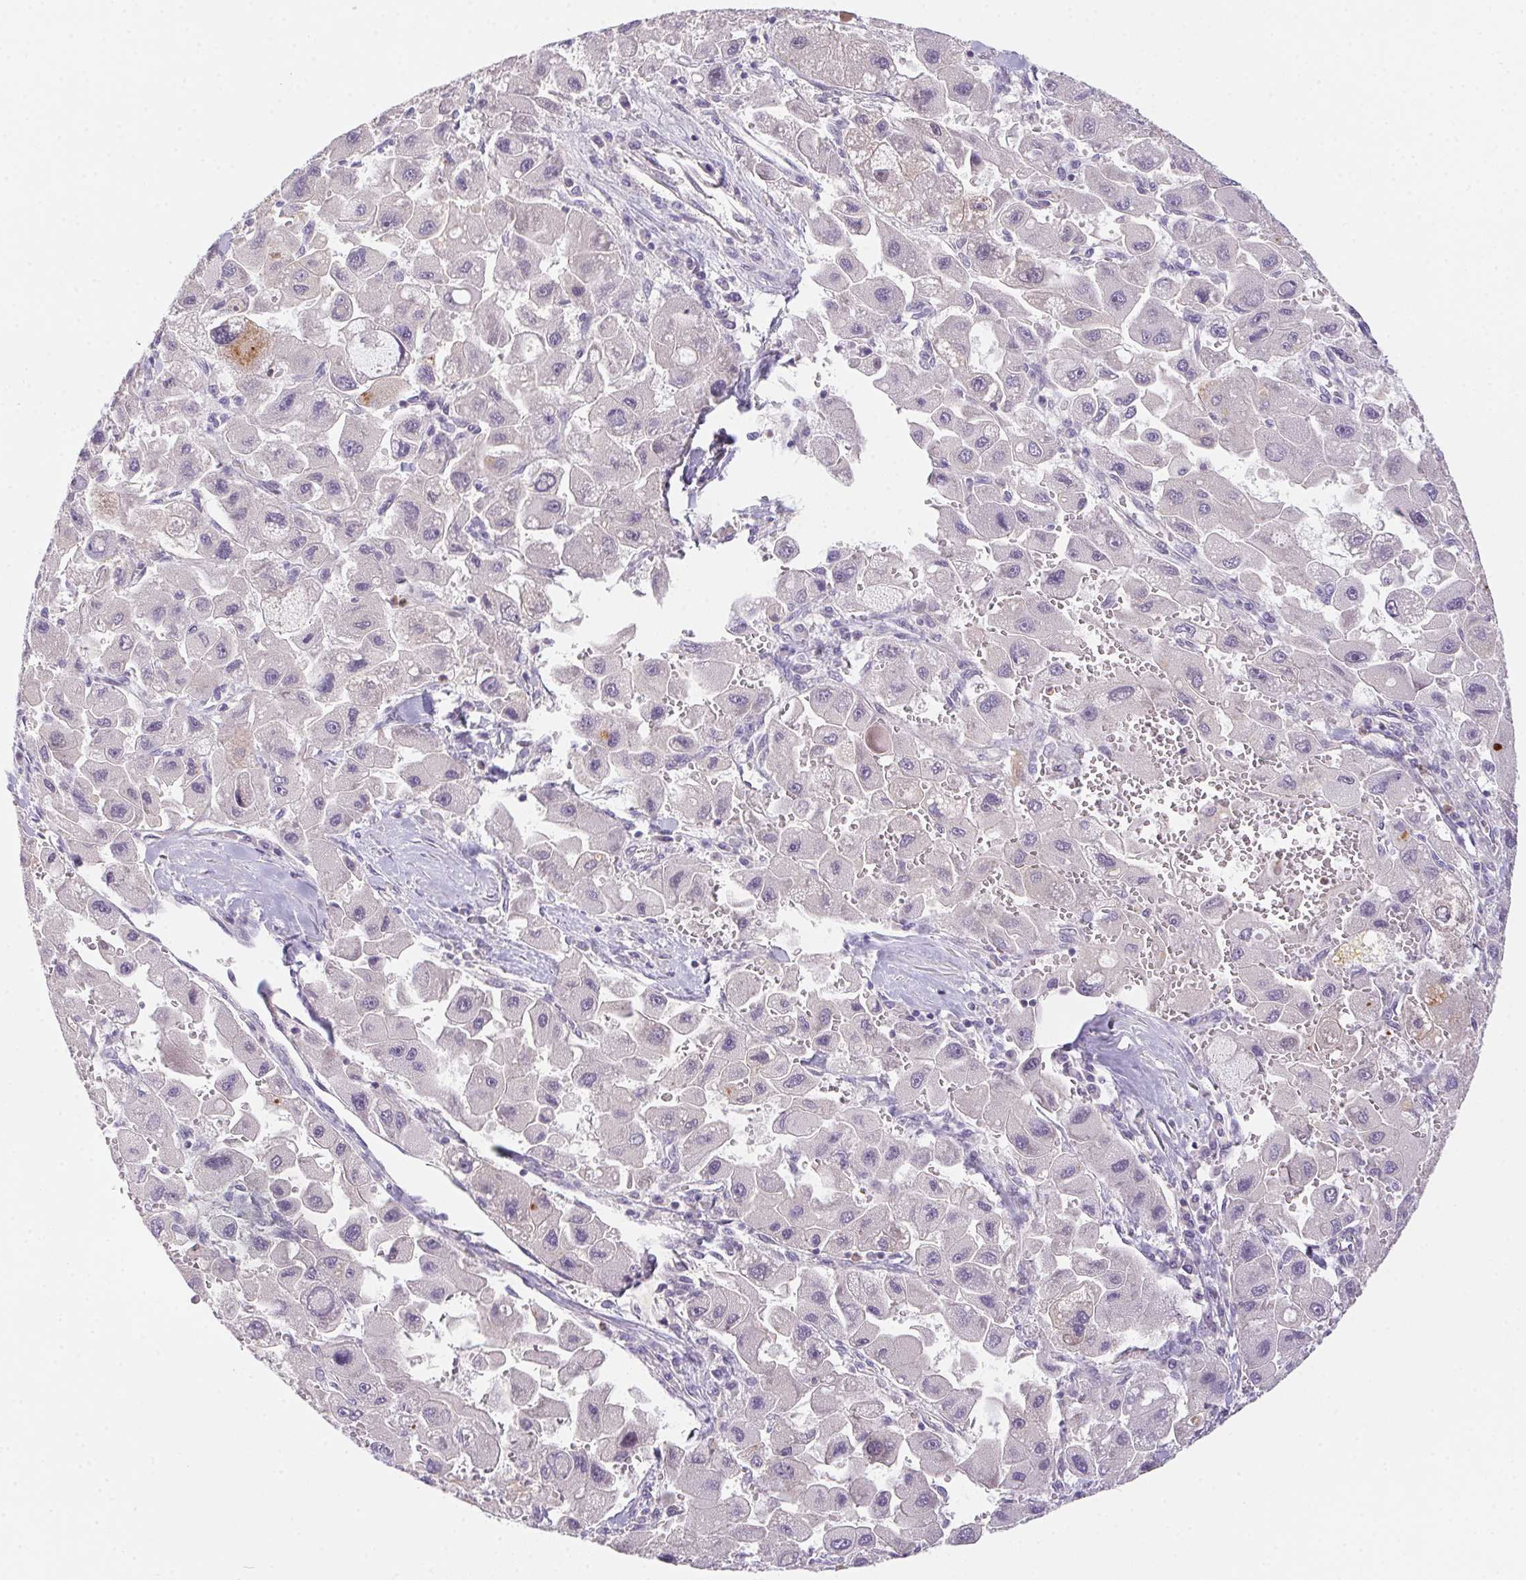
{"staining": {"intensity": "negative", "quantity": "none", "location": "none"}, "tissue": "liver cancer", "cell_type": "Tumor cells", "image_type": "cancer", "snomed": [{"axis": "morphology", "description": "Carcinoma, Hepatocellular, NOS"}, {"axis": "topography", "description": "Liver"}], "caption": "A photomicrograph of human liver hepatocellular carcinoma is negative for staining in tumor cells. The staining is performed using DAB (3,3'-diaminobenzidine) brown chromogen with nuclei counter-stained in using hematoxylin.", "gene": "PRKAA1", "patient": {"sex": "male", "age": 24}}